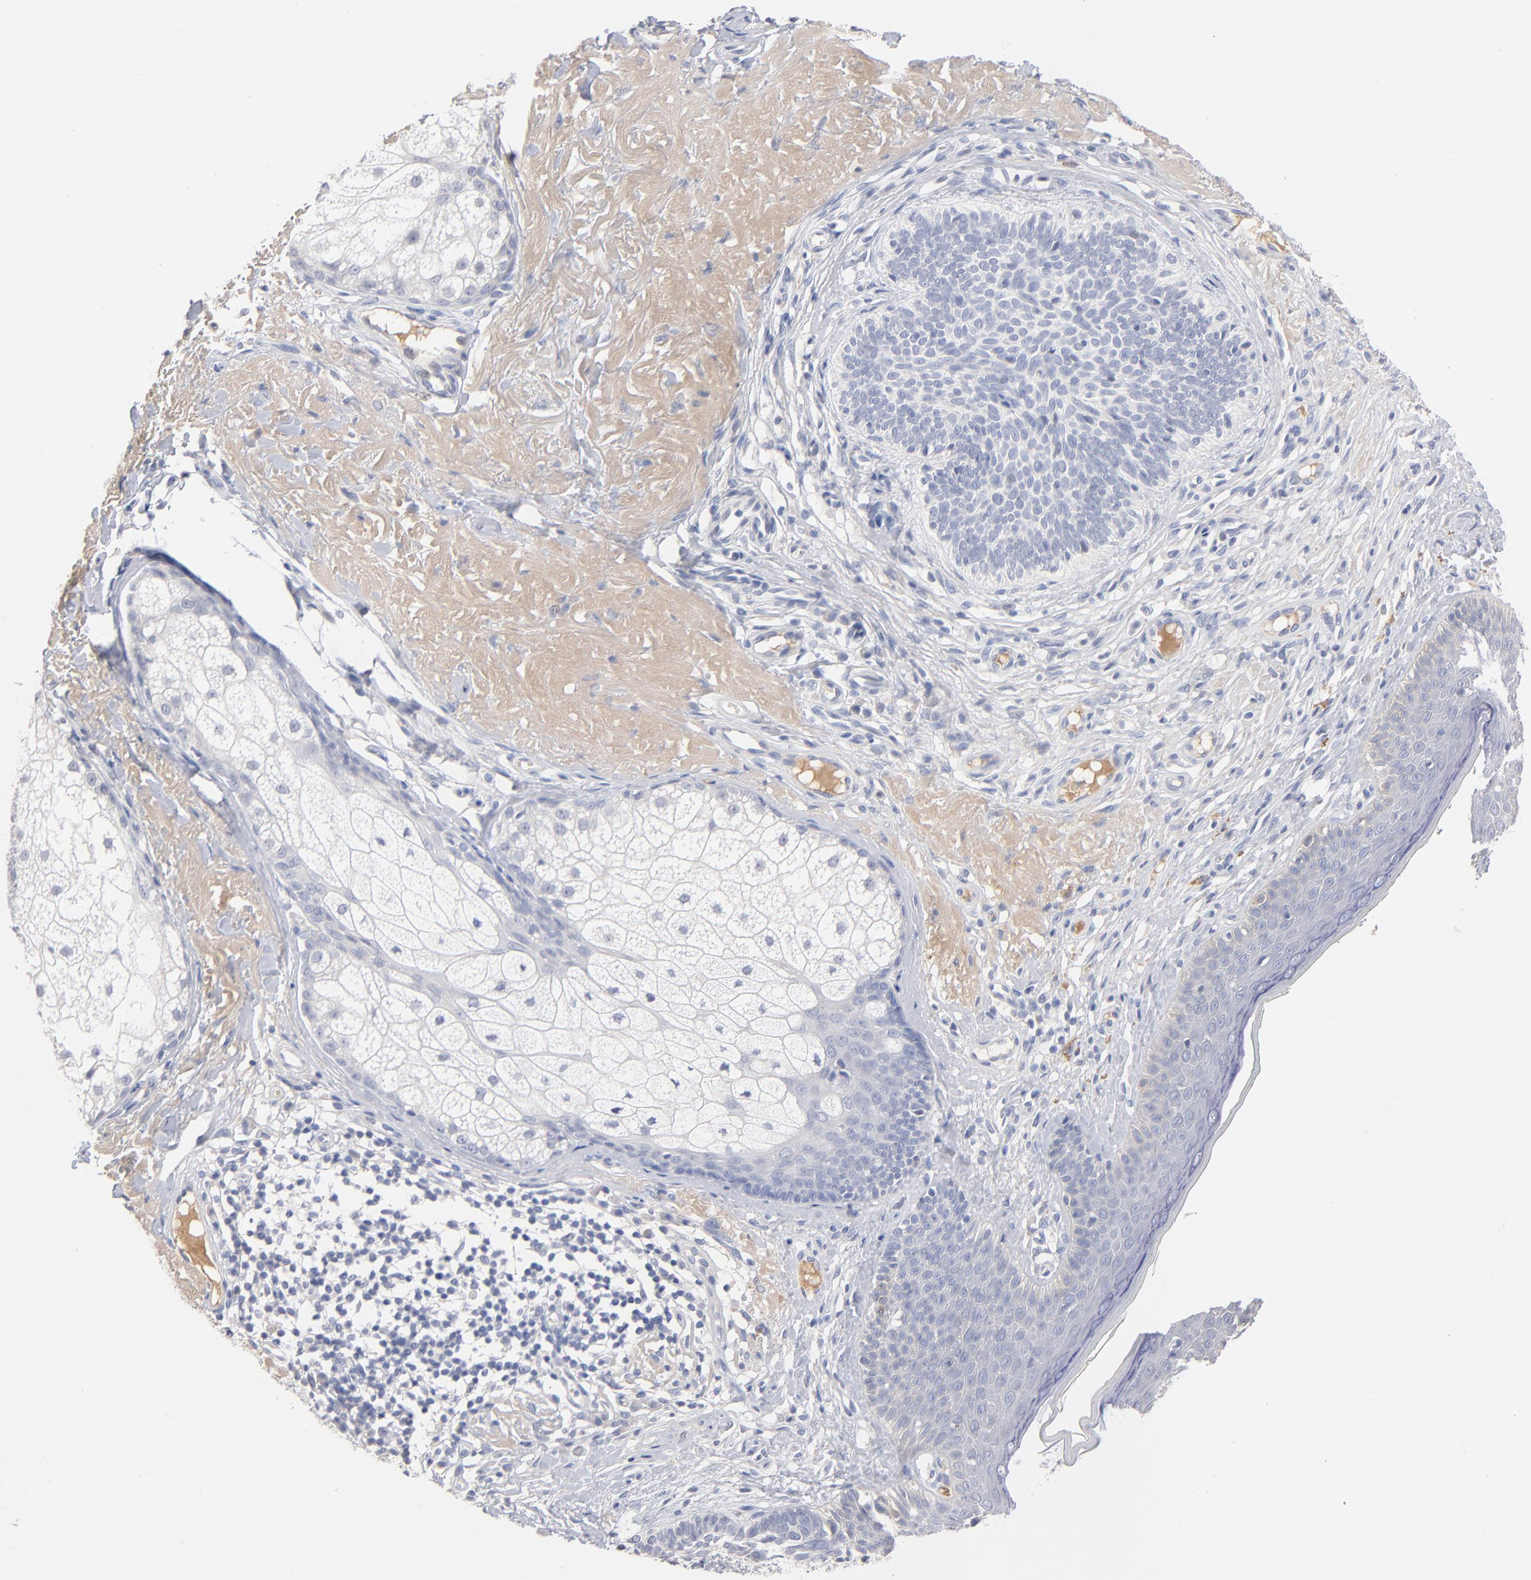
{"staining": {"intensity": "negative", "quantity": "none", "location": "none"}, "tissue": "skin cancer", "cell_type": "Tumor cells", "image_type": "cancer", "snomed": [{"axis": "morphology", "description": "Basal cell carcinoma"}, {"axis": "topography", "description": "Skin"}], "caption": "Immunohistochemistry (IHC) image of neoplastic tissue: basal cell carcinoma (skin) stained with DAB (3,3'-diaminobenzidine) displays no significant protein positivity in tumor cells.", "gene": "F12", "patient": {"sex": "male", "age": 74}}